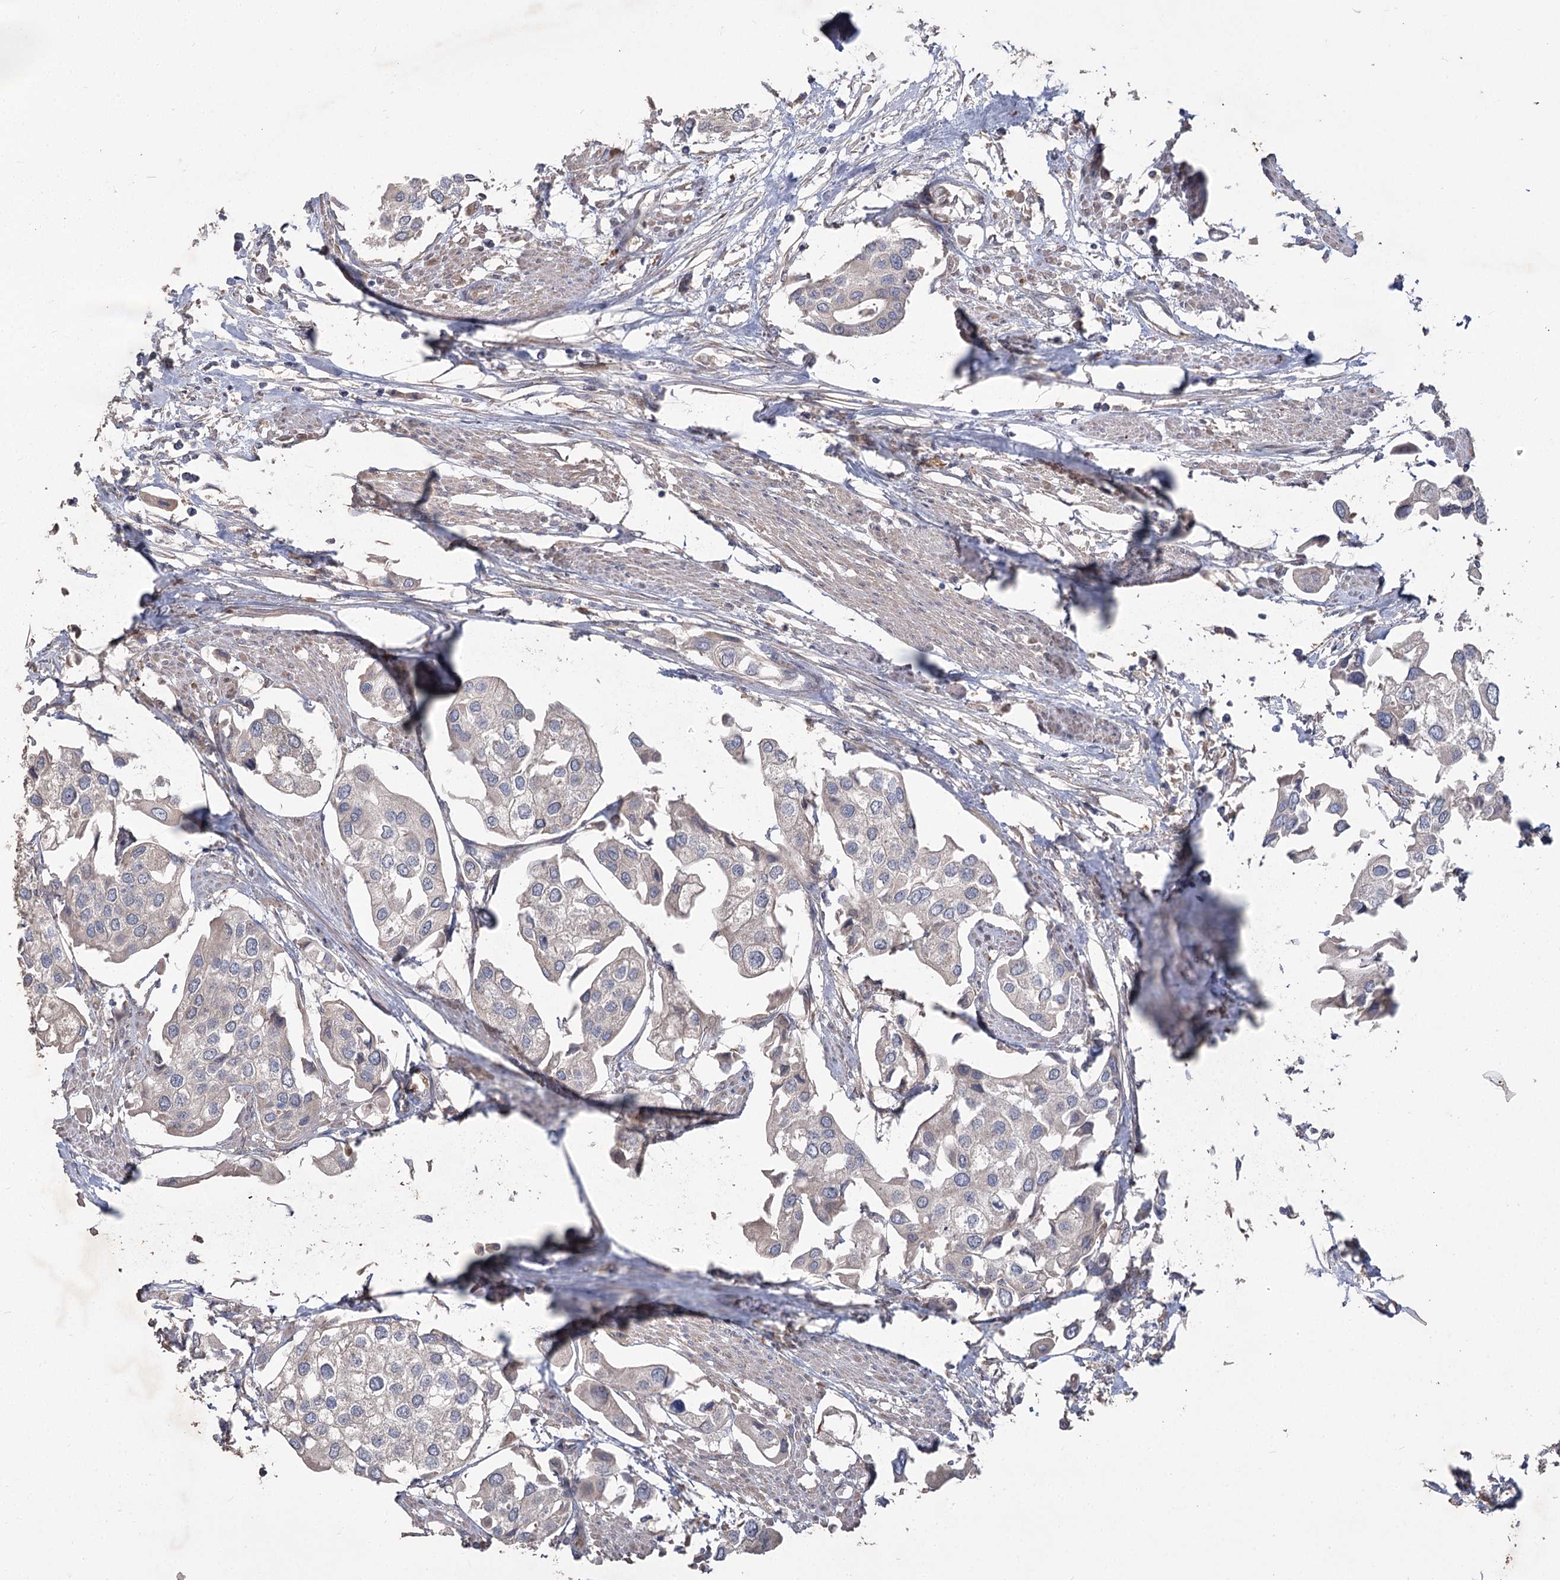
{"staining": {"intensity": "negative", "quantity": "none", "location": "none"}, "tissue": "urothelial cancer", "cell_type": "Tumor cells", "image_type": "cancer", "snomed": [{"axis": "morphology", "description": "Urothelial carcinoma, High grade"}, {"axis": "topography", "description": "Urinary bladder"}], "caption": "This is an immunohistochemistry histopathology image of human urothelial cancer. There is no positivity in tumor cells.", "gene": "RIN2", "patient": {"sex": "male", "age": 64}}